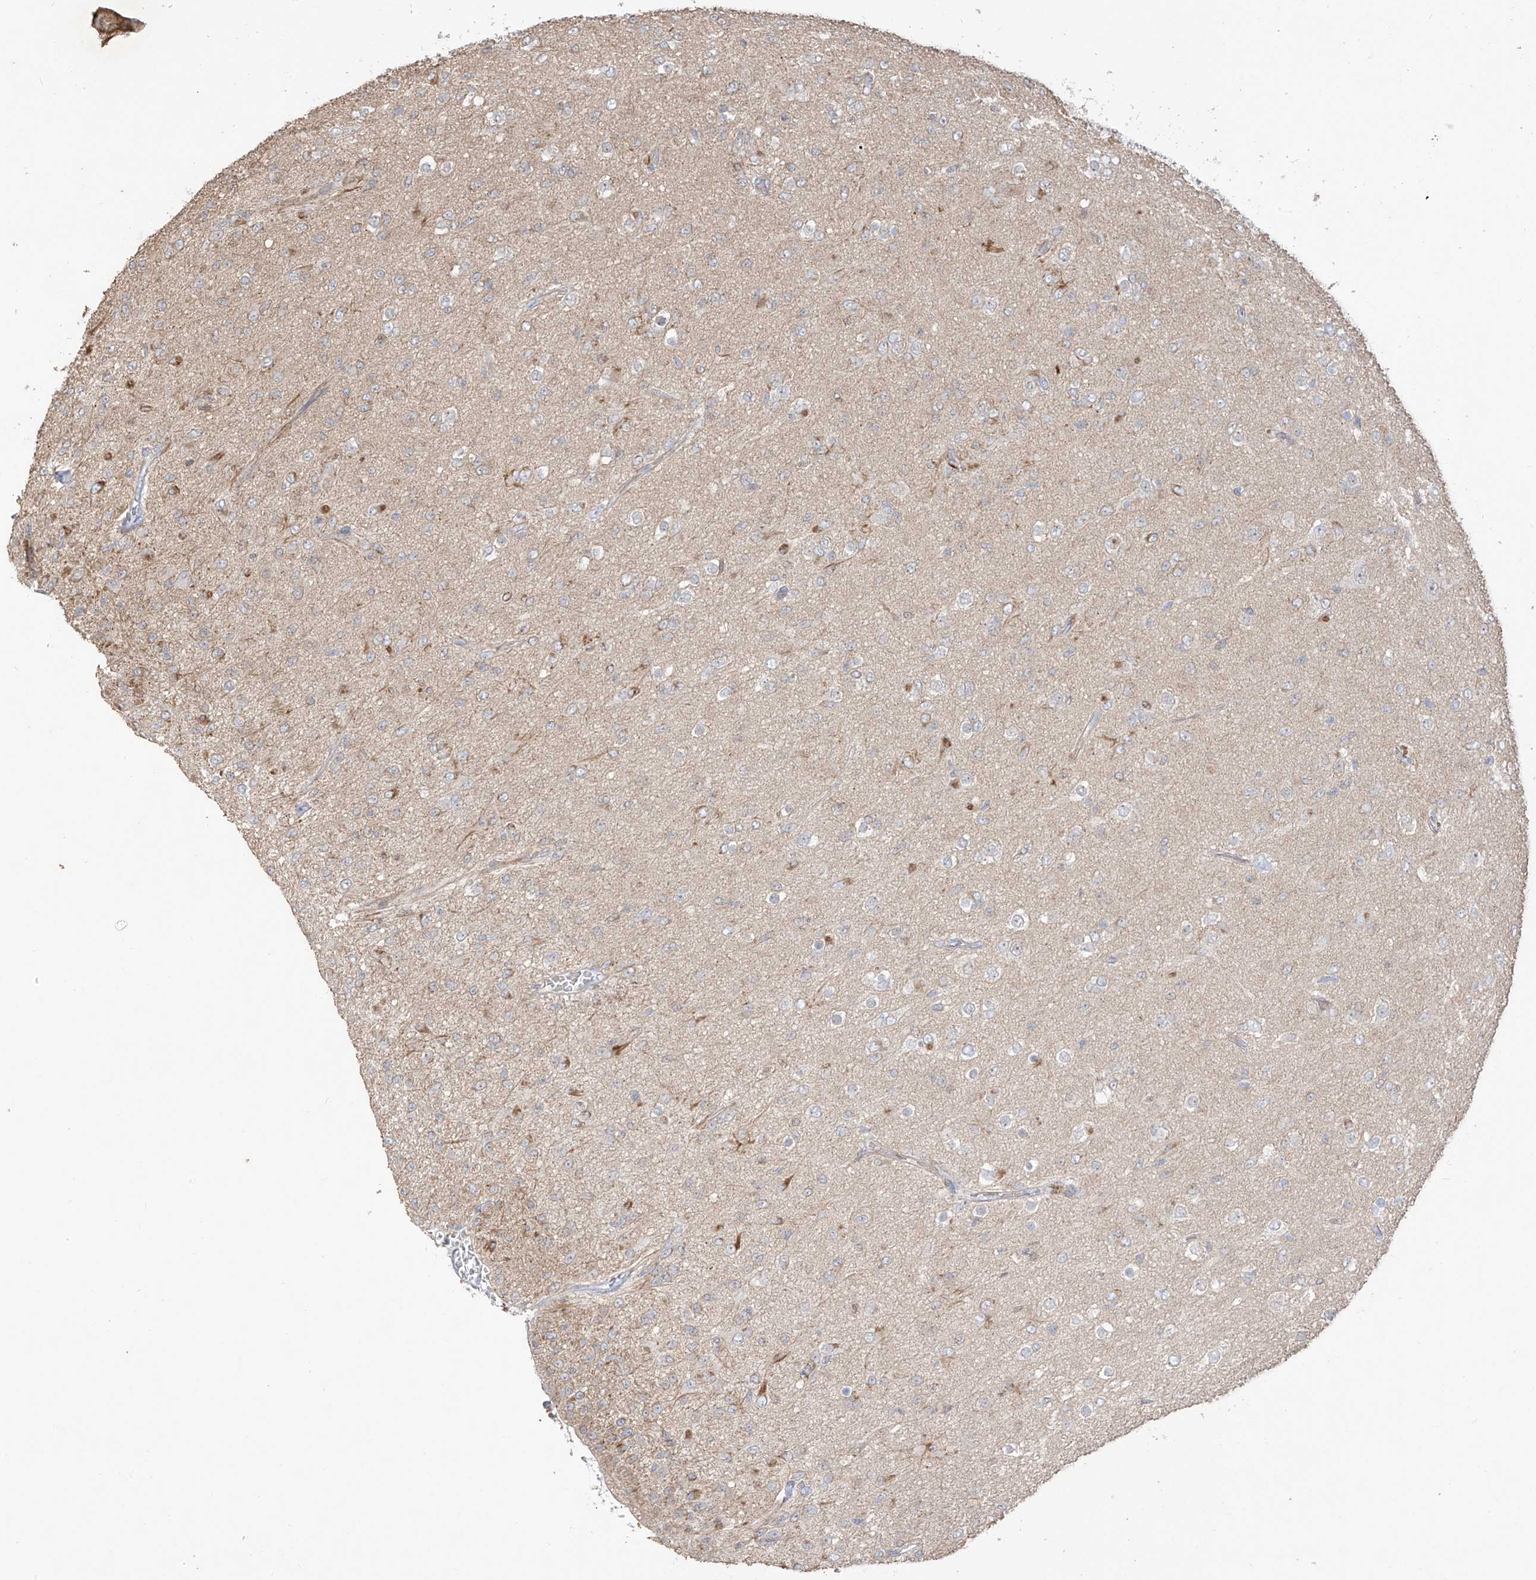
{"staining": {"intensity": "negative", "quantity": "none", "location": "none"}, "tissue": "glioma", "cell_type": "Tumor cells", "image_type": "cancer", "snomed": [{"axis": "morphology", "description": "Glioma, malignant, Low grade"}, {"axis": "topography", "description": "Brain"}], "caption": "Immunohistochemistry photomicrograph of human malignant glioma (low-grade) stained for a protein (brown), which shows no expression in tumor cells.", "gene": "DCDC2", "patient": {"sex": "male", "age": 65}}